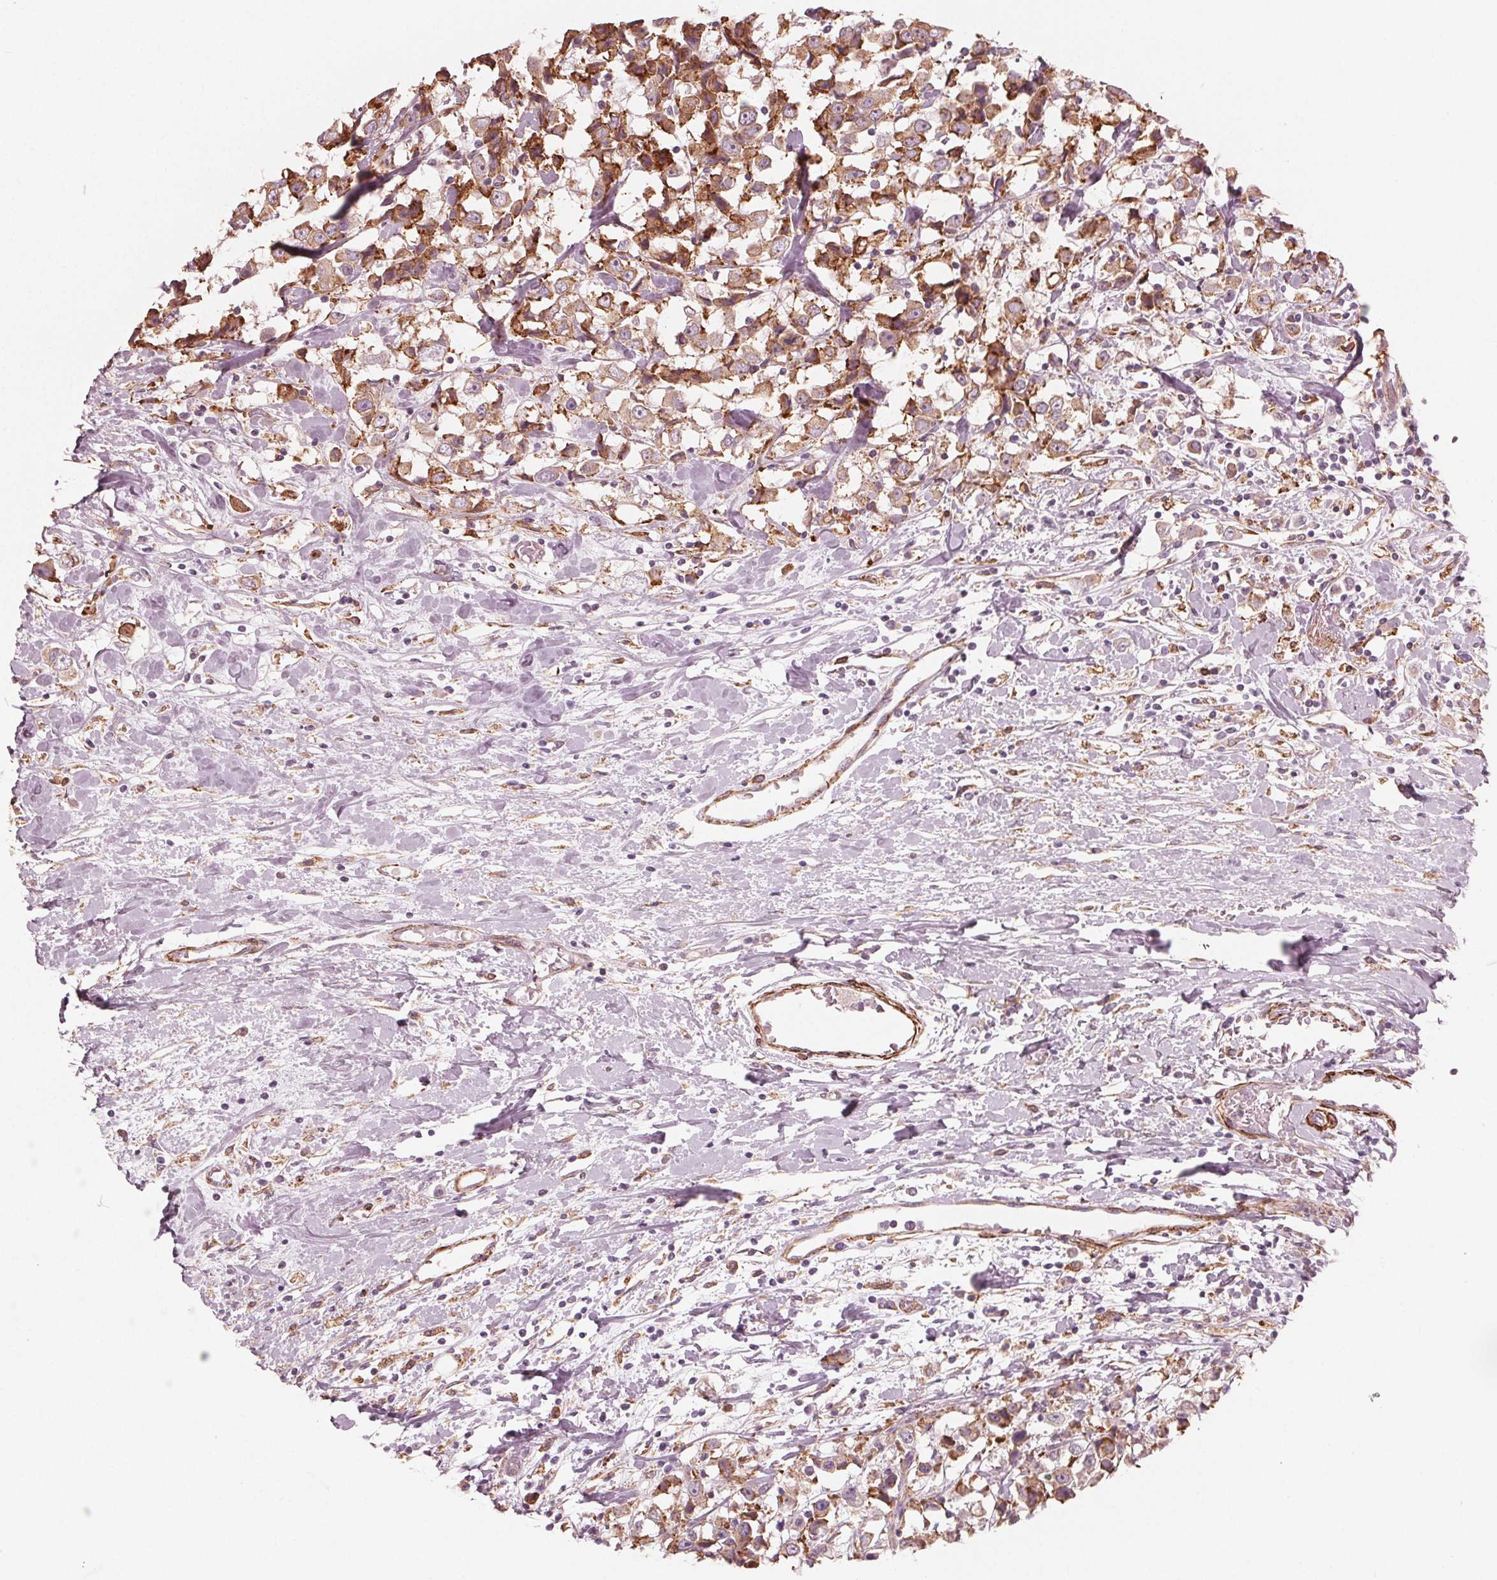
{"staining": {"intensity": "moderate", "quantity": ">75%", "location": "cytoplasmic/membranous"}, "tissue": "breast cancer", "cell_type": "Tumor cells", "image_type": "cancer", "snomed": [{"axis": "morphology", "description": "Duct carcinoma"}, {"axis": "topography", "description": "Breast"}], "caption": "A histopathology image showing moderate cytoplasmic/membranous positivity in approximately >75% of tumor cells in breast invasive ductal carcinoma, as visualized by brown immunohistochemical staining.", "gene": "MIER3", "patient": {"sex": "female", "age": 61}}